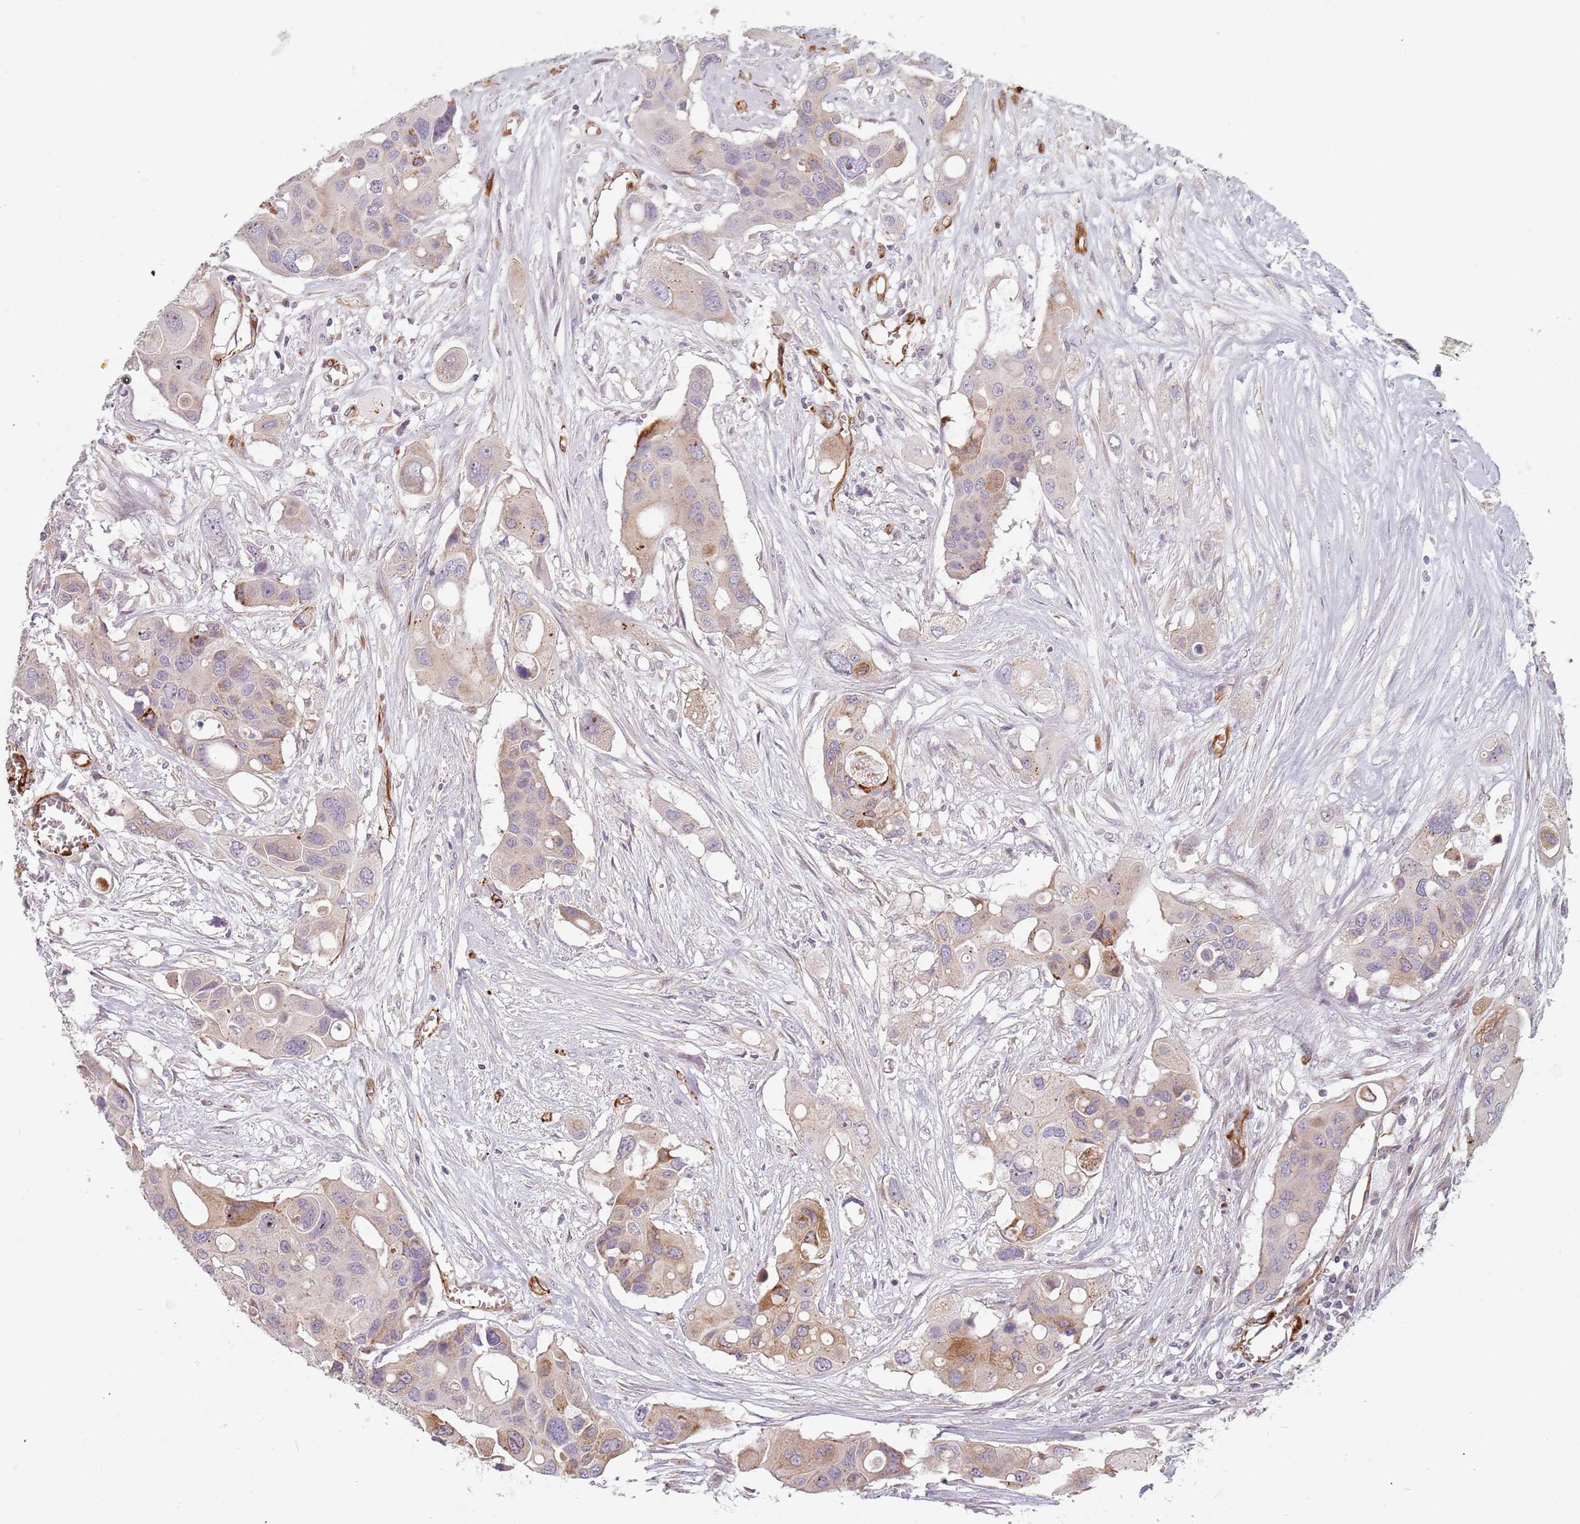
{"staining": {"intensity": "moderate", "quantity": "<25%", "location": "cytoplasmic/membranous"}, "tissue": "colorectal cancer", "cell_type": "Tumor cells", "image_type": "cancer", "snomed": [{"axis": "morphology", "description": "Adenocarcinoma, NOS"}, {"axis": "topography", "description": "Colon"}], "caption": "Colorectal cancer was stained to show a protein in brown. There is low levels of moderate cytoplasmic/membranous expression in approximately <25% of tumor cells.", "gene": "GAS2L3", "patient": {"sex": "male", "age": 77}}